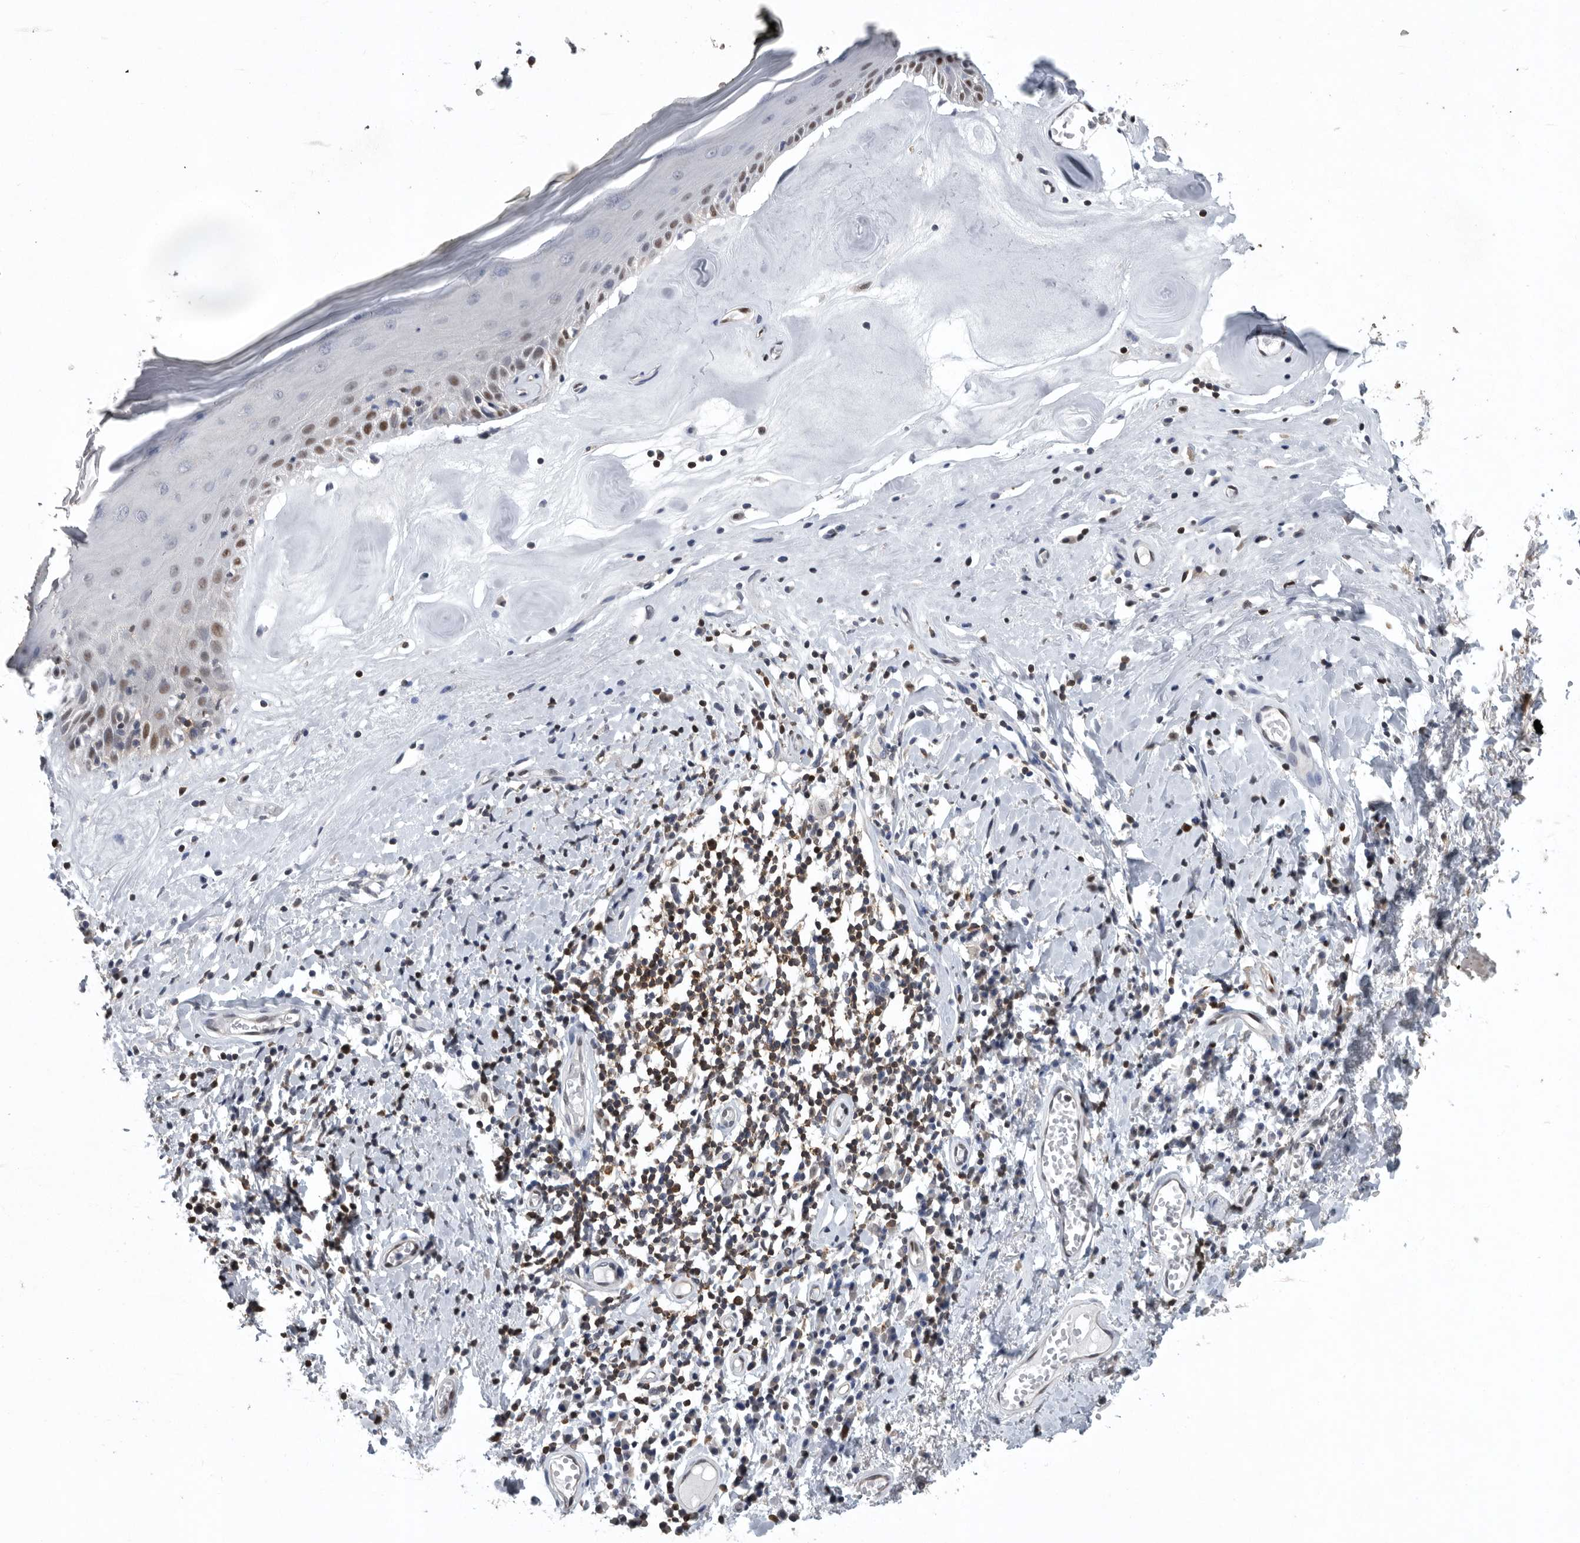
{"staining": {"intensity": "strong", "quantity": ">75%", "location": "cytoplasmic/membranous,nuclear"}, "tissue": "skin", "cell_type": "Epidermal cells", "image_type": "normal", "snomed": [{"axis": "morphology", "description": "Normal tissue, NOS"}, {"axis": "morphology", "description": "Inflammation, NOS"}, {"axis": "topography", "description": "Vulva"}], "caption": "Skin stained for a protein reveals strong cytoplasmic/membranous,nuclear positivity in epidermal cells. (DAB (3,3'-diaminobenzidine) IHC, brown staining for protein, blue staining for nuclei).", "gene": "PDCD4", "patient": {"sex": "female", "age": 84}}